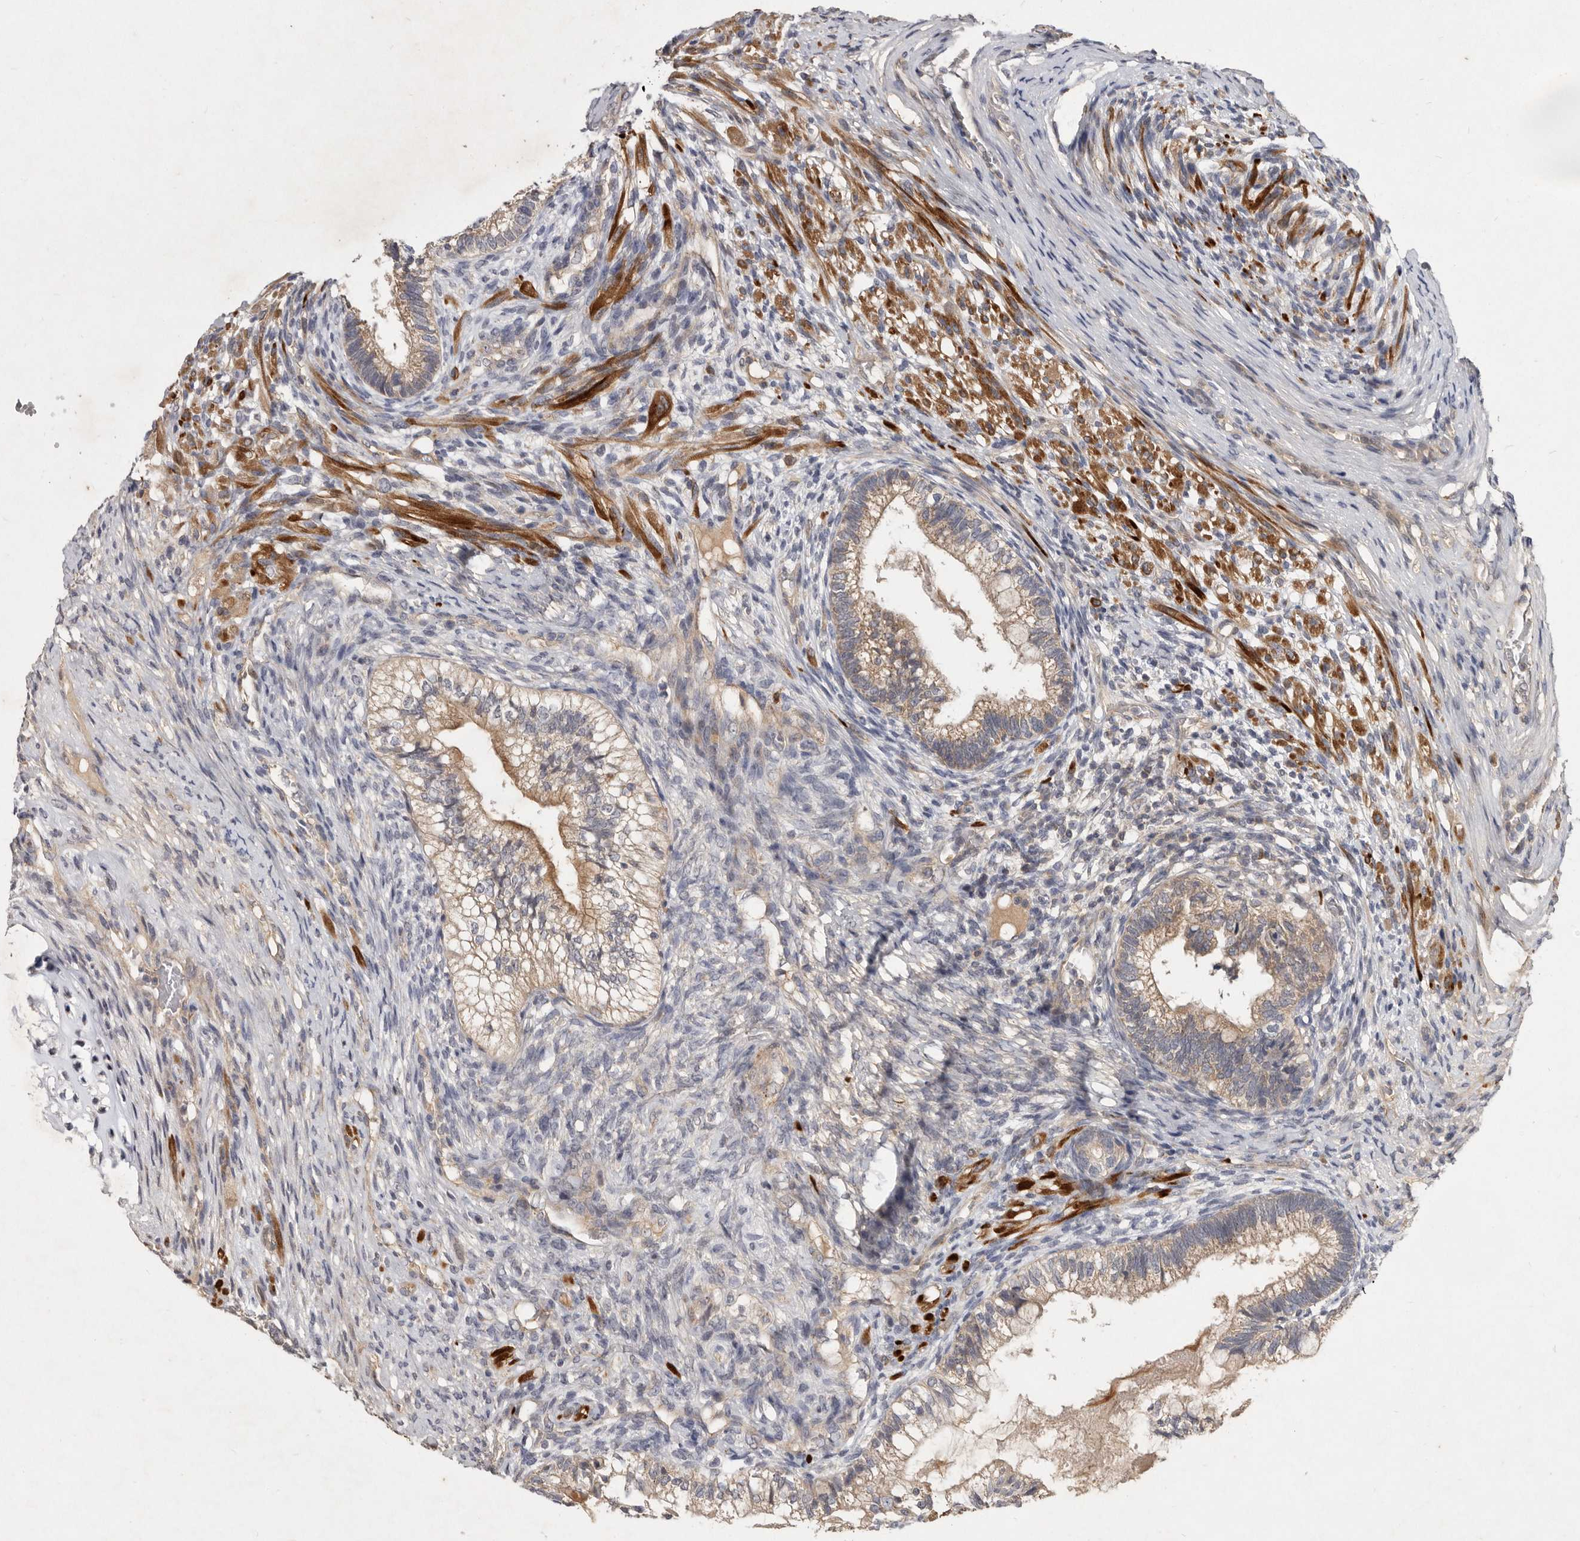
{"staining": {"intensity": "weak", "quantity": ">75%", "location": "cytoplasmic/membranous"}, "tissue": "testis cancer", "cell_type": "Tumor cells", "image_type": "cancer", "snomed": [{"axis": "morphology", "description": "Seminoma, NOS"}, {"axis": "morphology", "description": "Carcinoma, Embryonal, NOS"}, {"axis": "topography", "description": "Testis"}], "caption": "IHC photomicrograph of neoplastic tissue: human testis embryonal carcinoma stained using IHC displays low levels of weak protein expression localized specifically in the cytoplasmic/membranous of tumor cells, appearing as a cytoplasmic/membranous brown color.", "gene": "SLC22A1", "patient": {"sex": "male", "age": 28}}